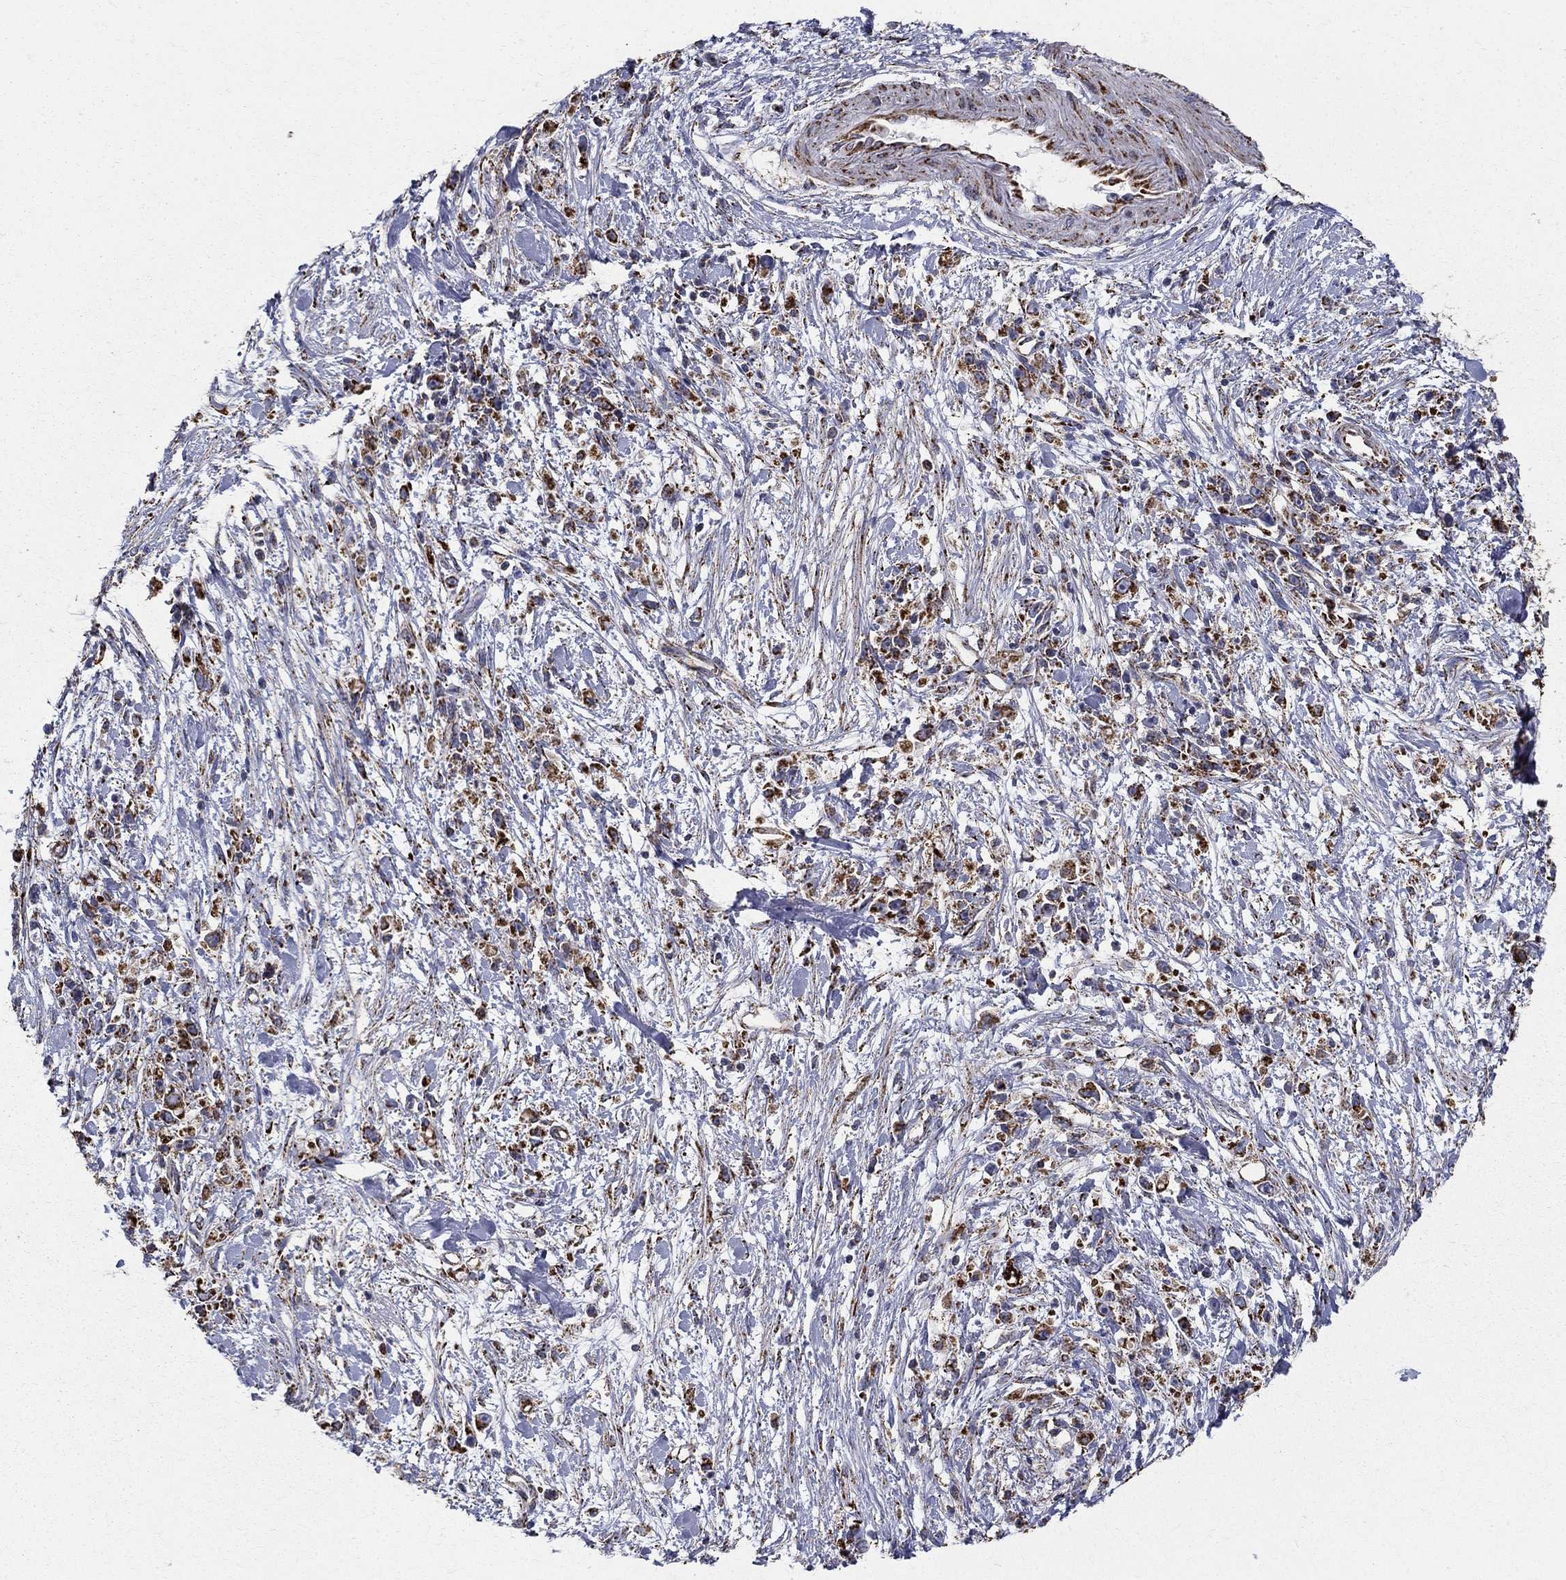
{"staining": {"intensity": "strong", "quantity": ">75%", "location": "cytoplasmic/membranous"}, "tissue": "stomach cancer", "cell_type": "Tumor cells", "image_type": "cancer", "snomed": [{"axis": "morphology", "description": "Adenocarcinoma, NOS"}, {"axis": "topography", "description": "Stomach"}], "caption": "A high amount of strong cytoplasmic/membranous staining is seen in approximately >75% of tumor cells in stomach cancer (adenocarcinoma) tissue.", "gene": "GCSH", "patient": {"sex": "female", "age": 59}}